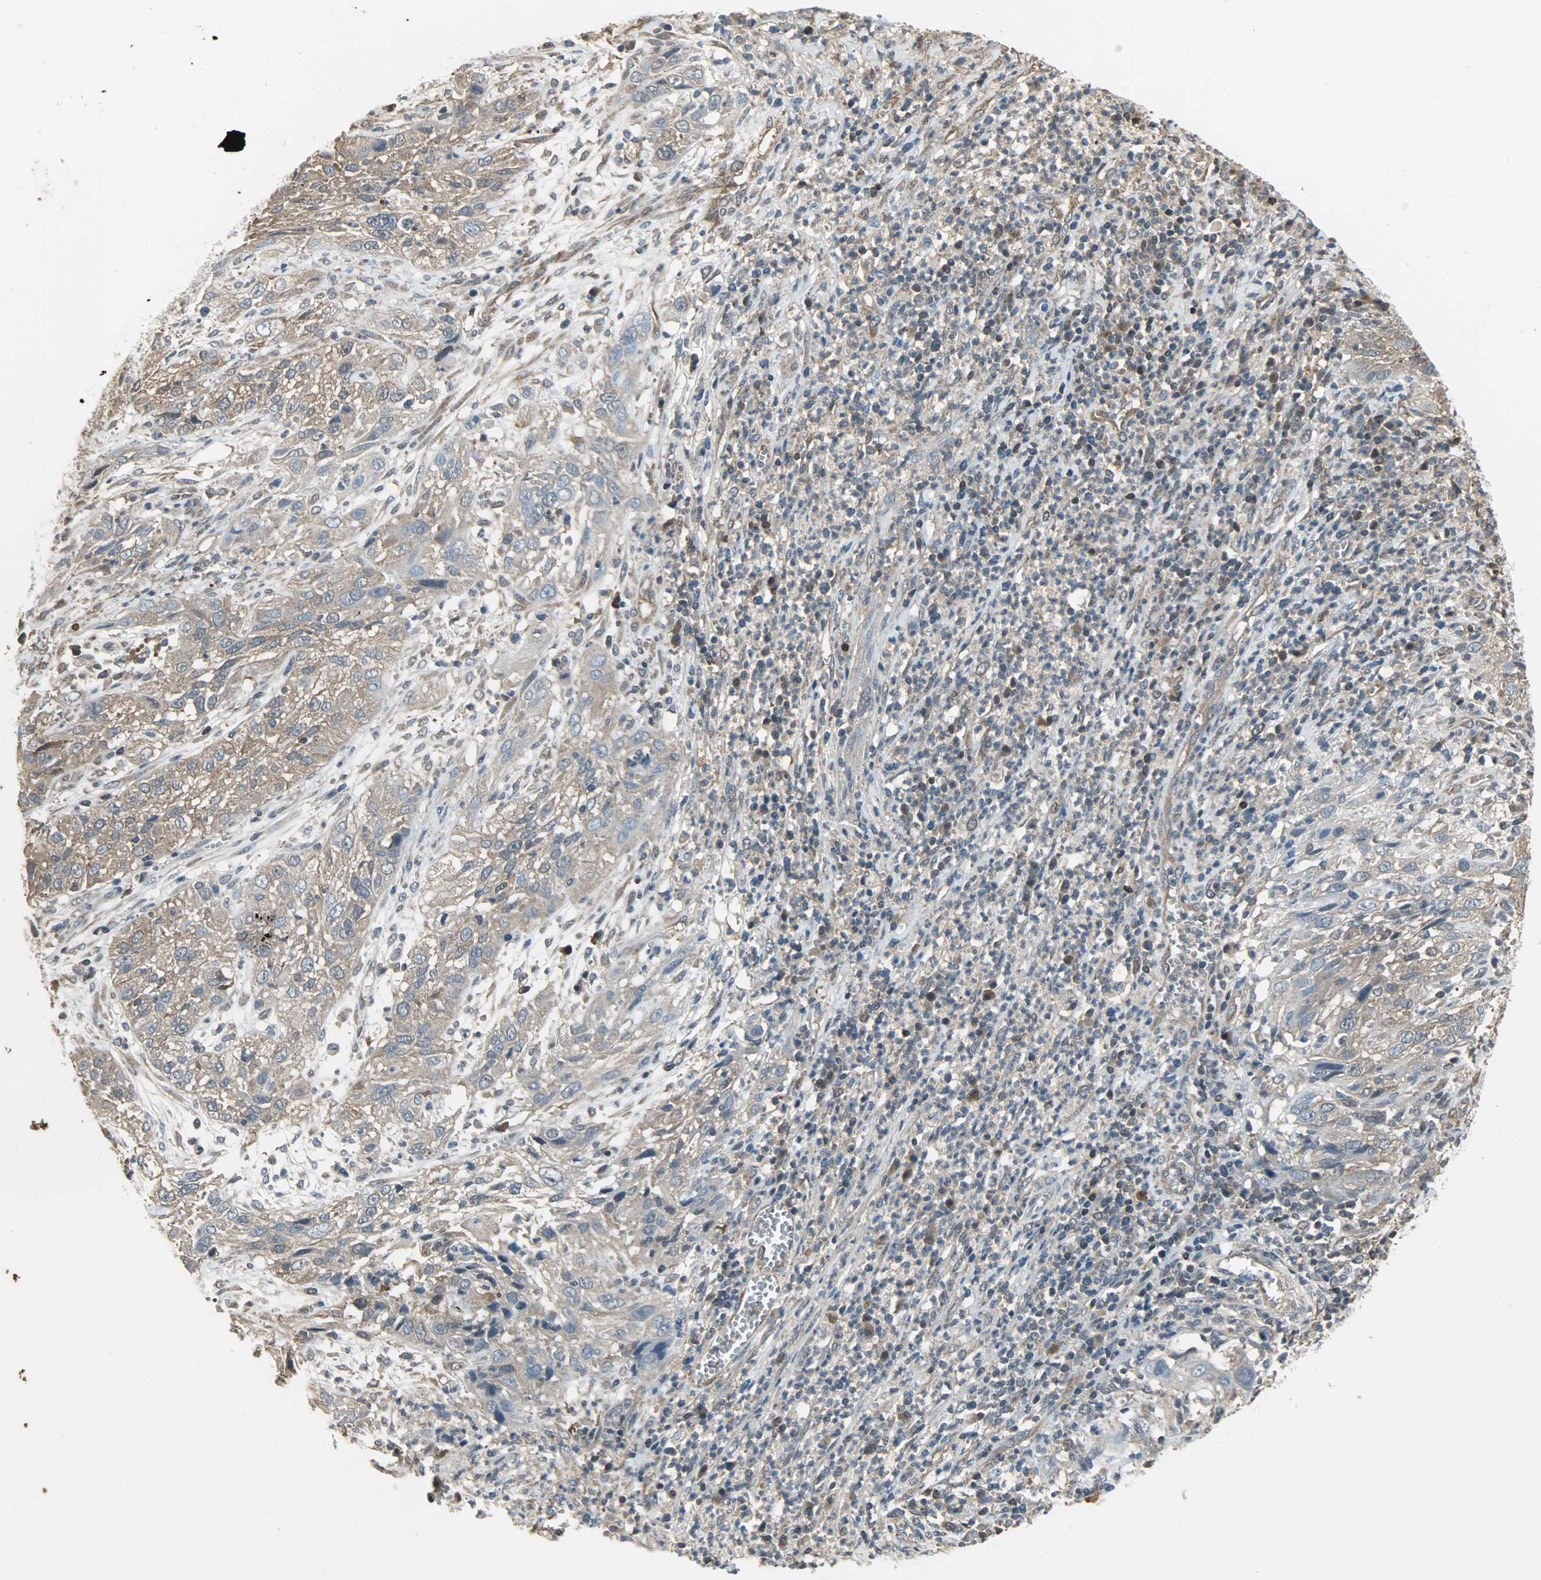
{"staining": {"intensity": "moderate", "quantity": ">75%", "location": "cytoplasmic/membranous"}, "tissue": "cervical cancer", "cell_type": "Tumor cells", "image_type": "cancer", "snomed": [{"axis": "morphology", "description": "Squamous cell carcinoma, NOS"}, {"axis": "topography", "description": "Cervix"}], "caption": "Human squamous cell carcinoma (cervical) stained for a protein (brown) displays moderate cytoplasmic/membranous positive positivity in approximately >75% of tumor cells.", "gene": "LDHB", "patient": {"sex": "female", "age": 32}}